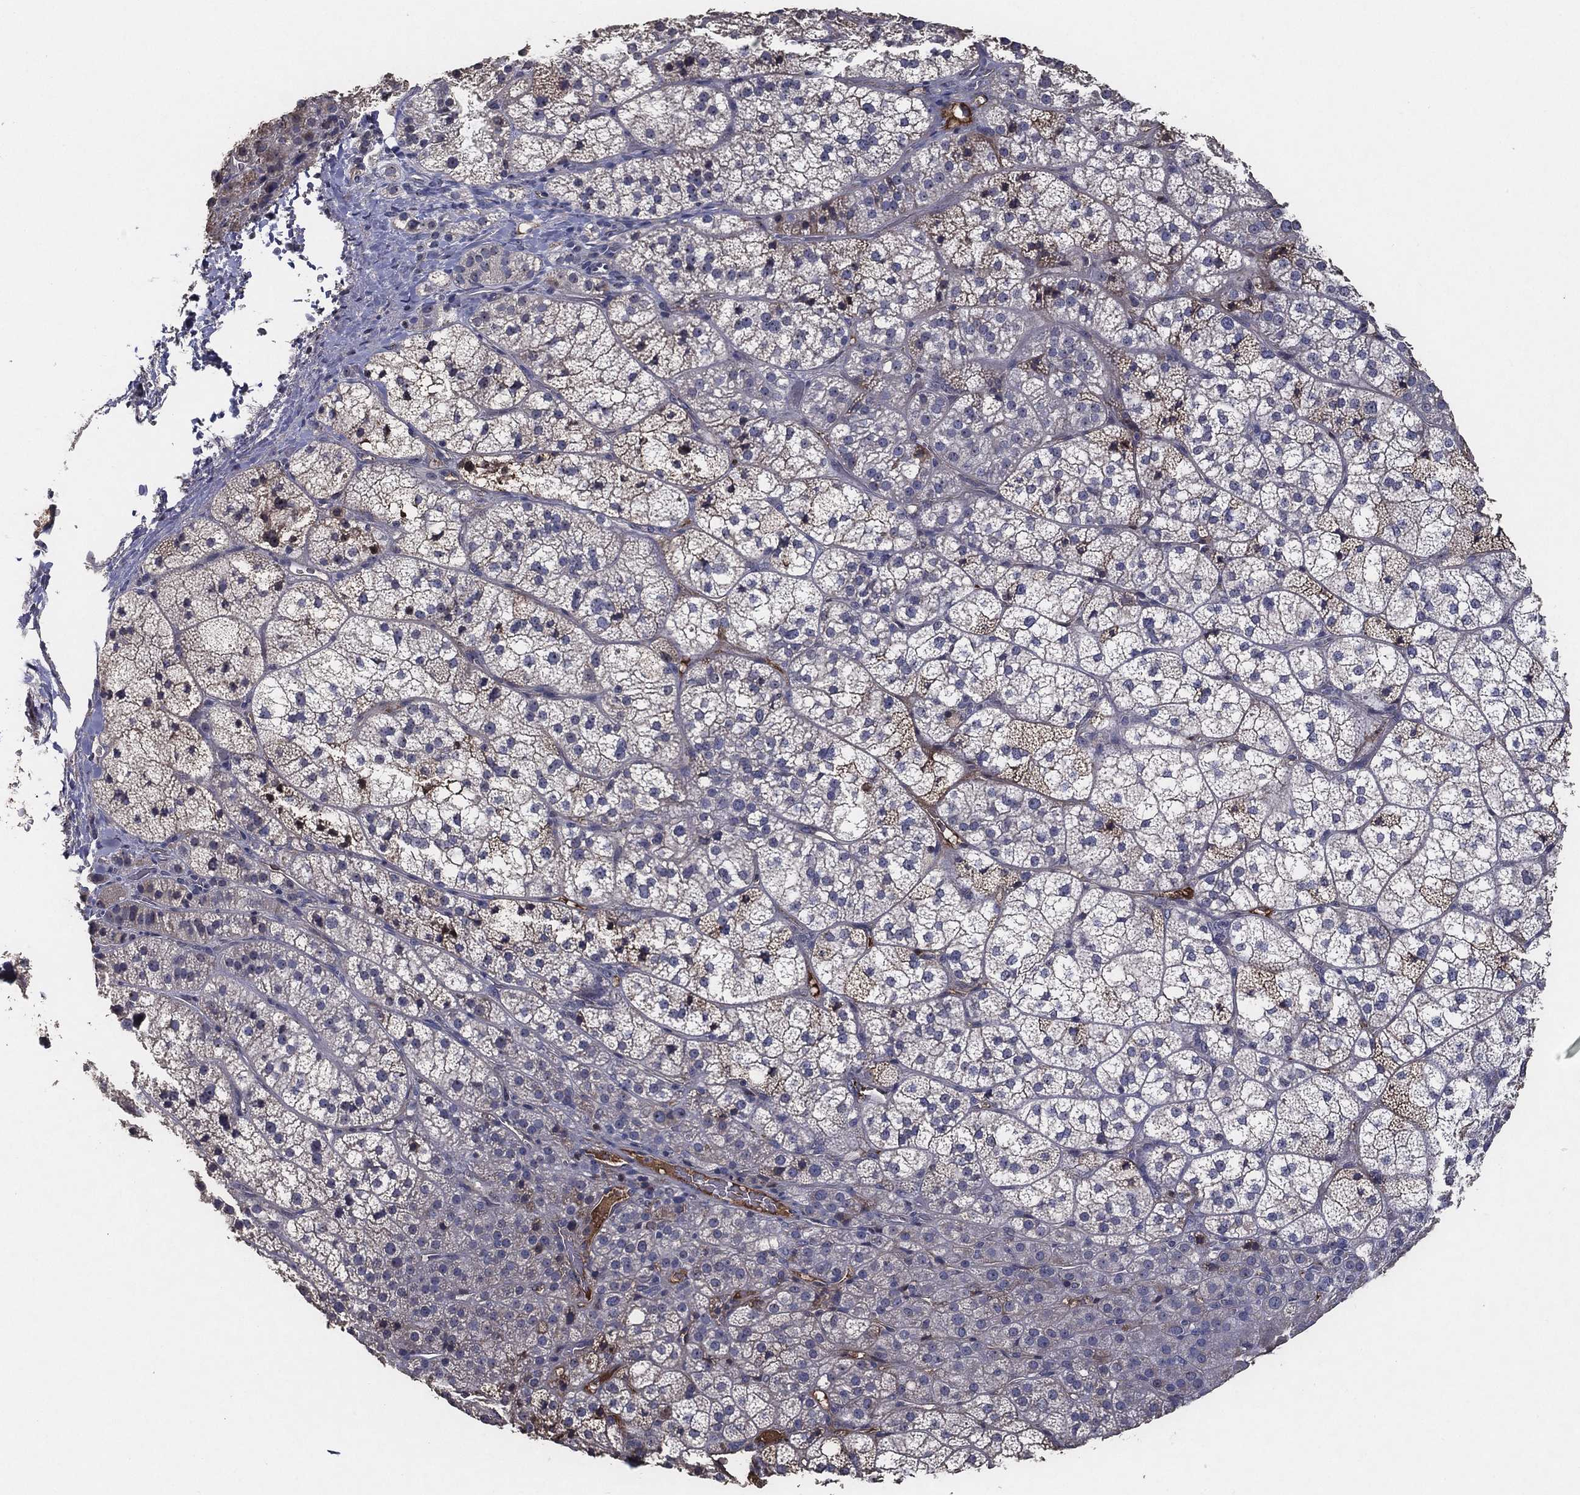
{"staining": {"intensity": "negative", "quantity": "none", "location": "none"}, "tissue": "adrenal gland", "cell_type": "Glandular cells", "image_type": "normal", "snomed": [{"axis": "morphology", "description": "Normal tissue, NOS"}, {"axis": "topography", "description": "Adrenal gland"}], "caption": "A micrograph of human adrenal gland is negative for staining in glandular cells.", "gene": "EFNA1", "patient": {"sex": "female", "age": 60}}